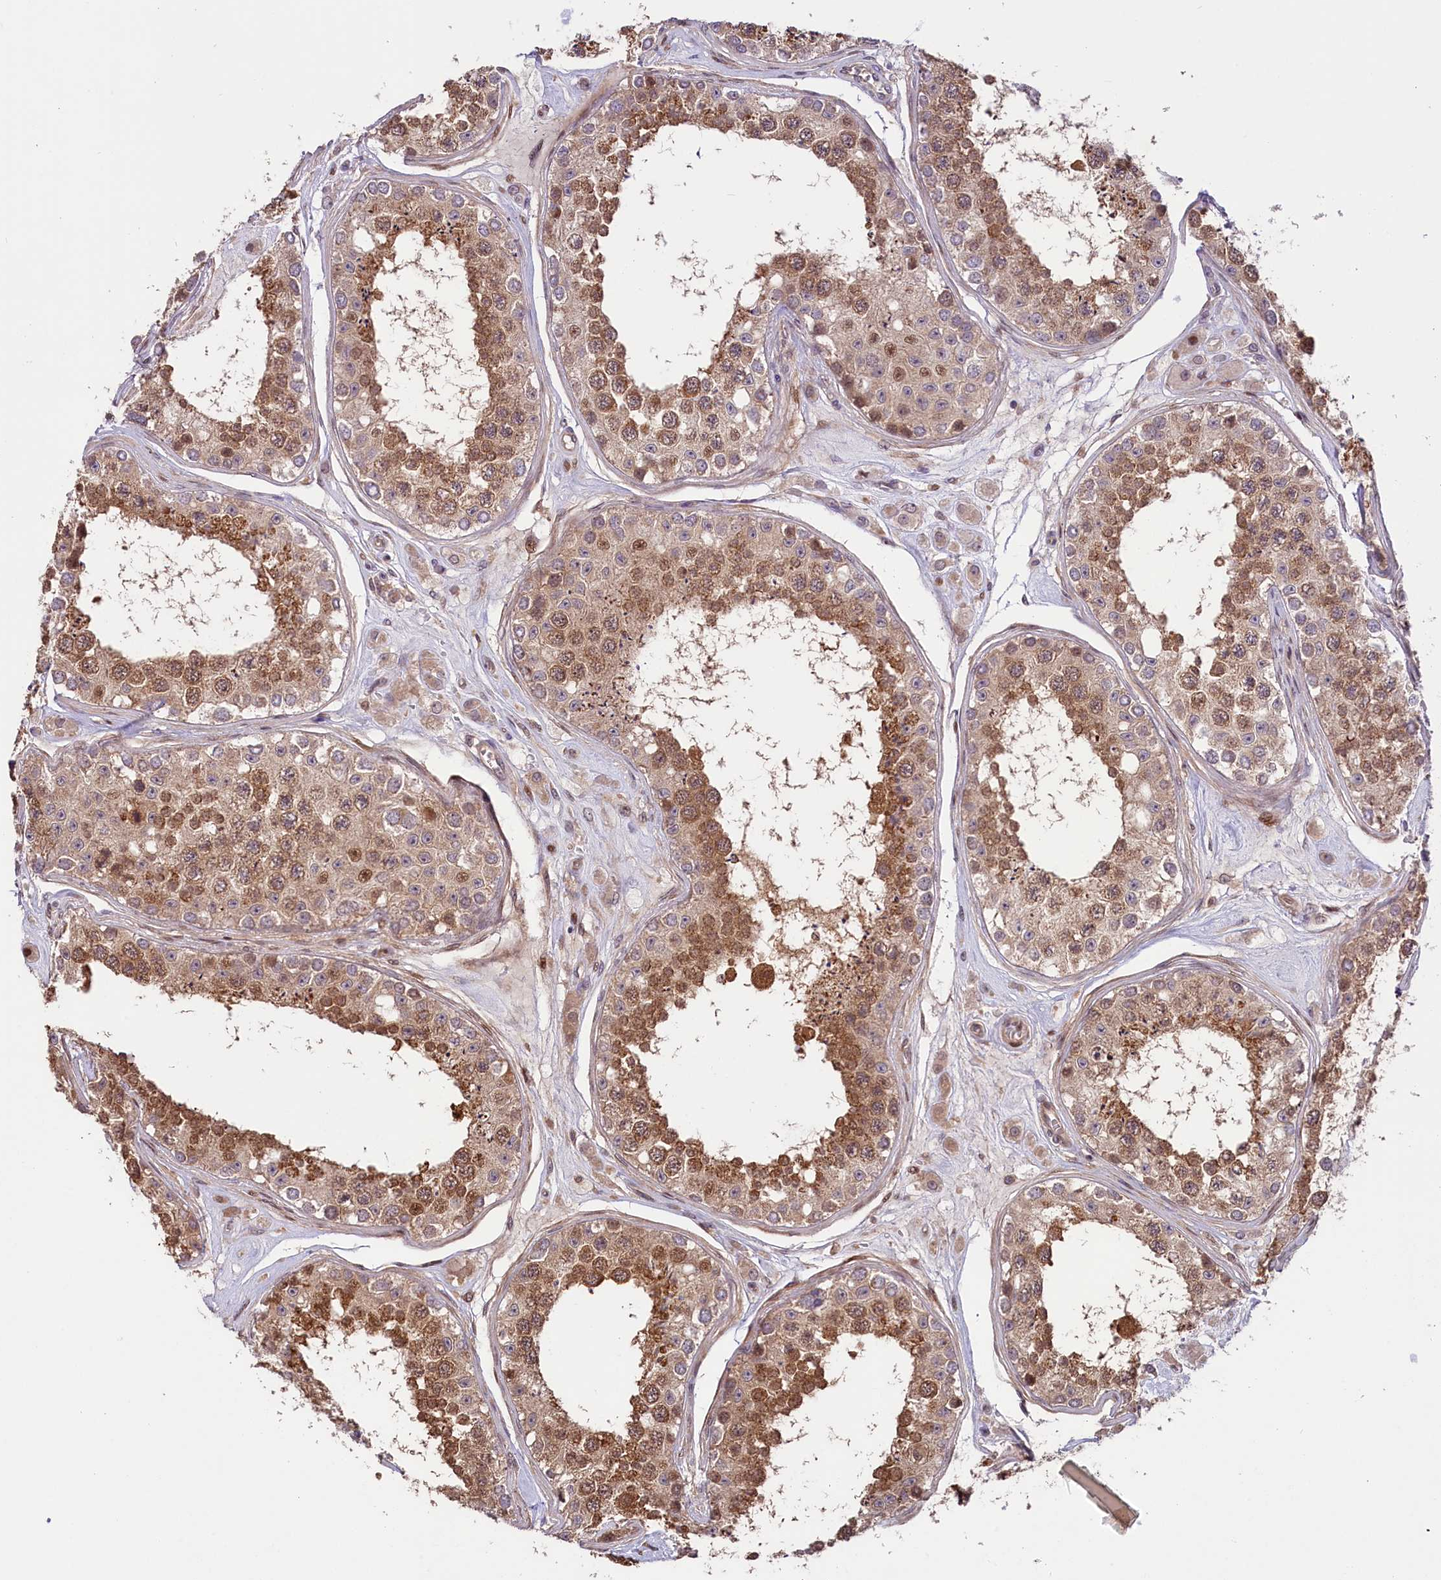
{"staining": {"intensity": "strong", "quantity": ">75%", "location": "cytoplasmic/membranous,nuclear"}, "tissue": "testis", "cell_type": "Cells in seminiferous ducts", "image_type": "normal", "snomed": [{"axis": "morphology", "description": "Normal tissue, NOS"}, {"axis": "topography", "description": "Testis"}], "caption": "Immunohistochemistry histopathology image of benign human testis stained for a protein (brown), which reveals high levels of strong cytoplasmic/membranous,nuclear staining in approximately >75% of cells in seminiferous ducts.", "gene": "RIC8A", "patient": {"sex": "male", "age": 25}}